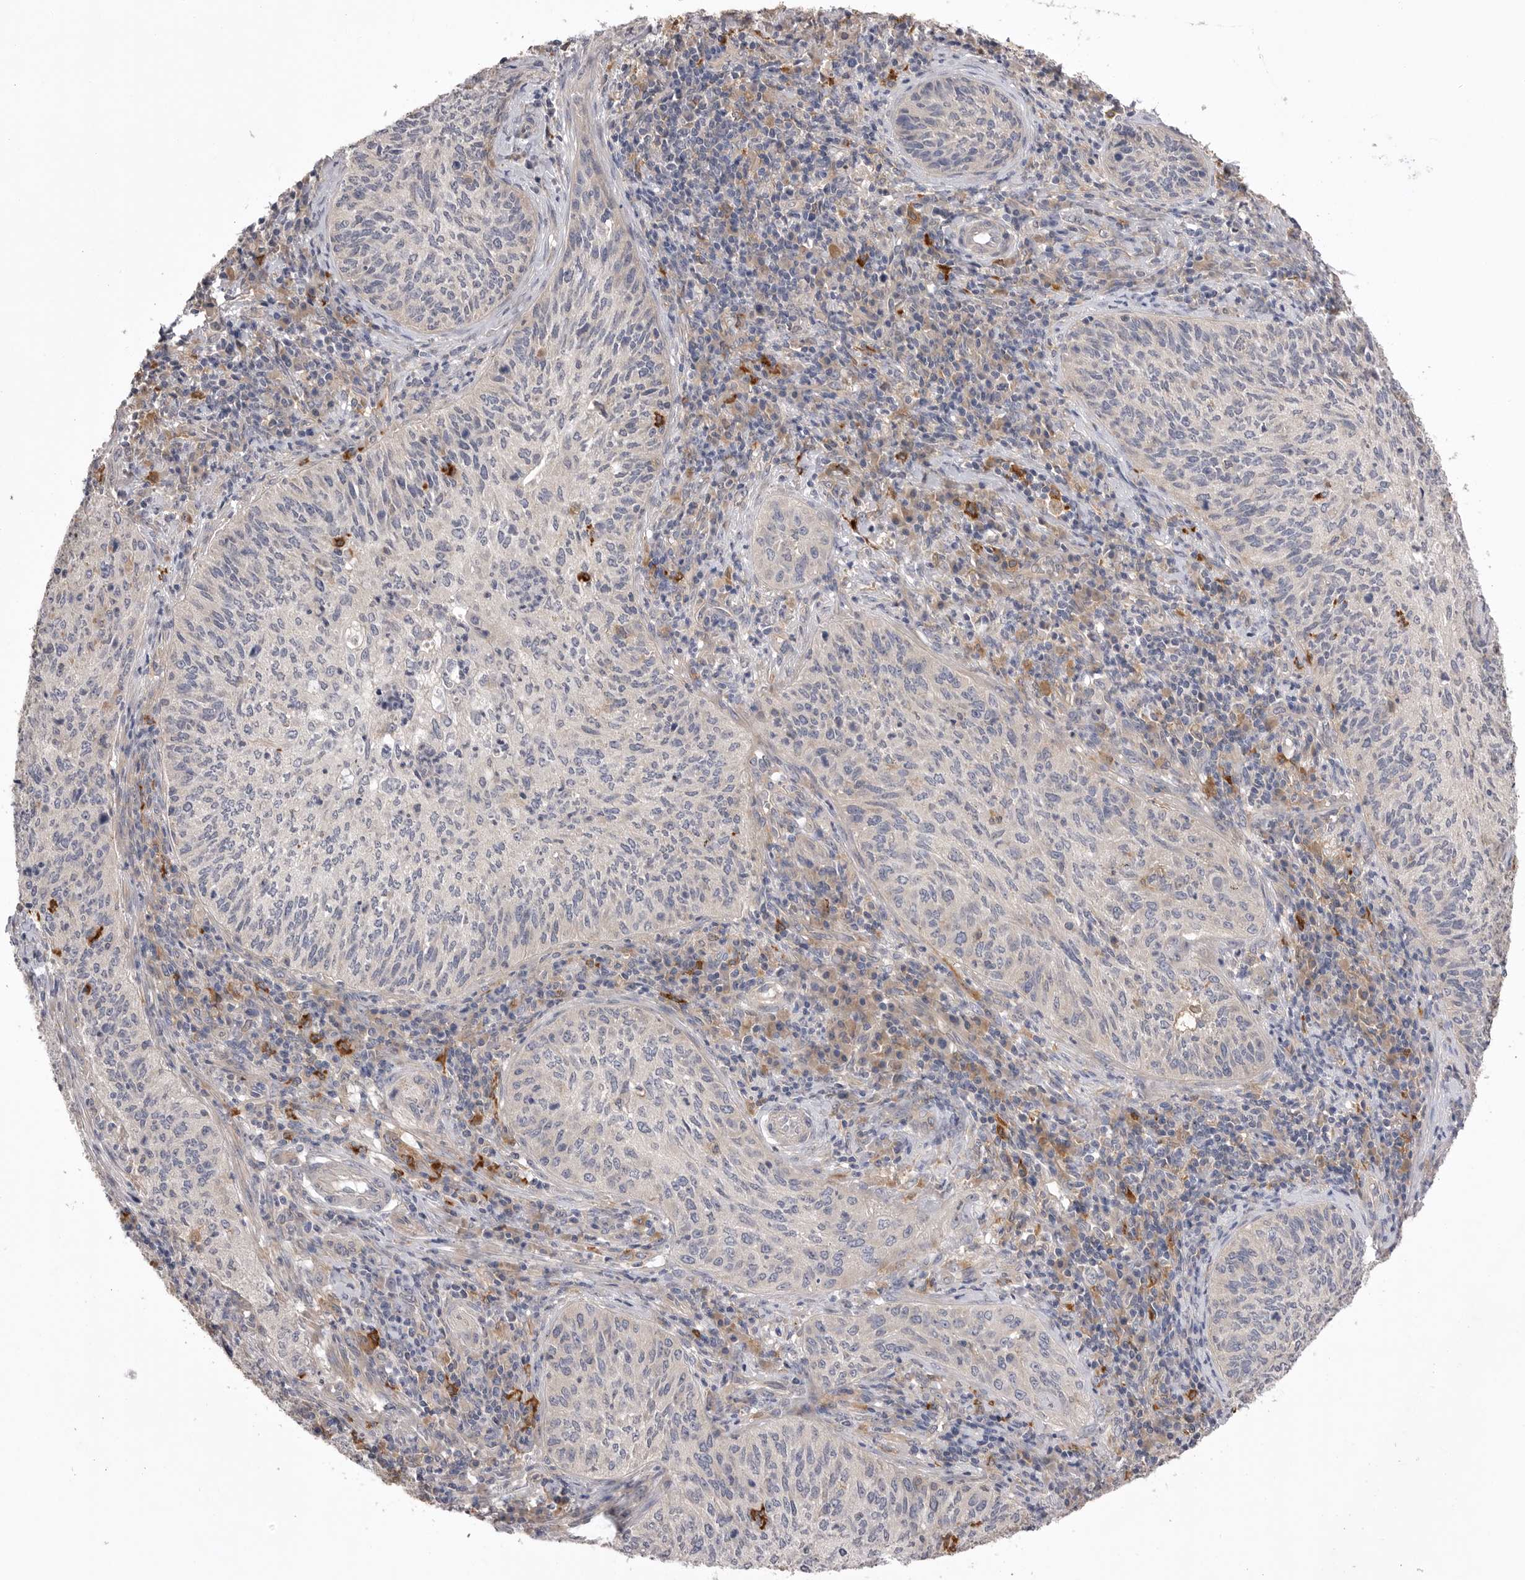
{"staining": {"intensity": "negative", "quantity": "none", "location": "none"}, "tissue": "cervical cancer", "cell_type": "Tumor cells", "image_type": "cancer", "snomed": [{"axis": "morphology", "description": "Squamous cell carcinoma, NOS"}, {"axis": "topography", "description": "Cervix"}], "caption": "The immunohistochemistry micrograph has no significant staining in tumor cells of squamous cell carcinoma (cervical) tissue. Nuclei are stained in blue.", "gene": "VAC14", "patient": {"sex": "female", "age": 30}}